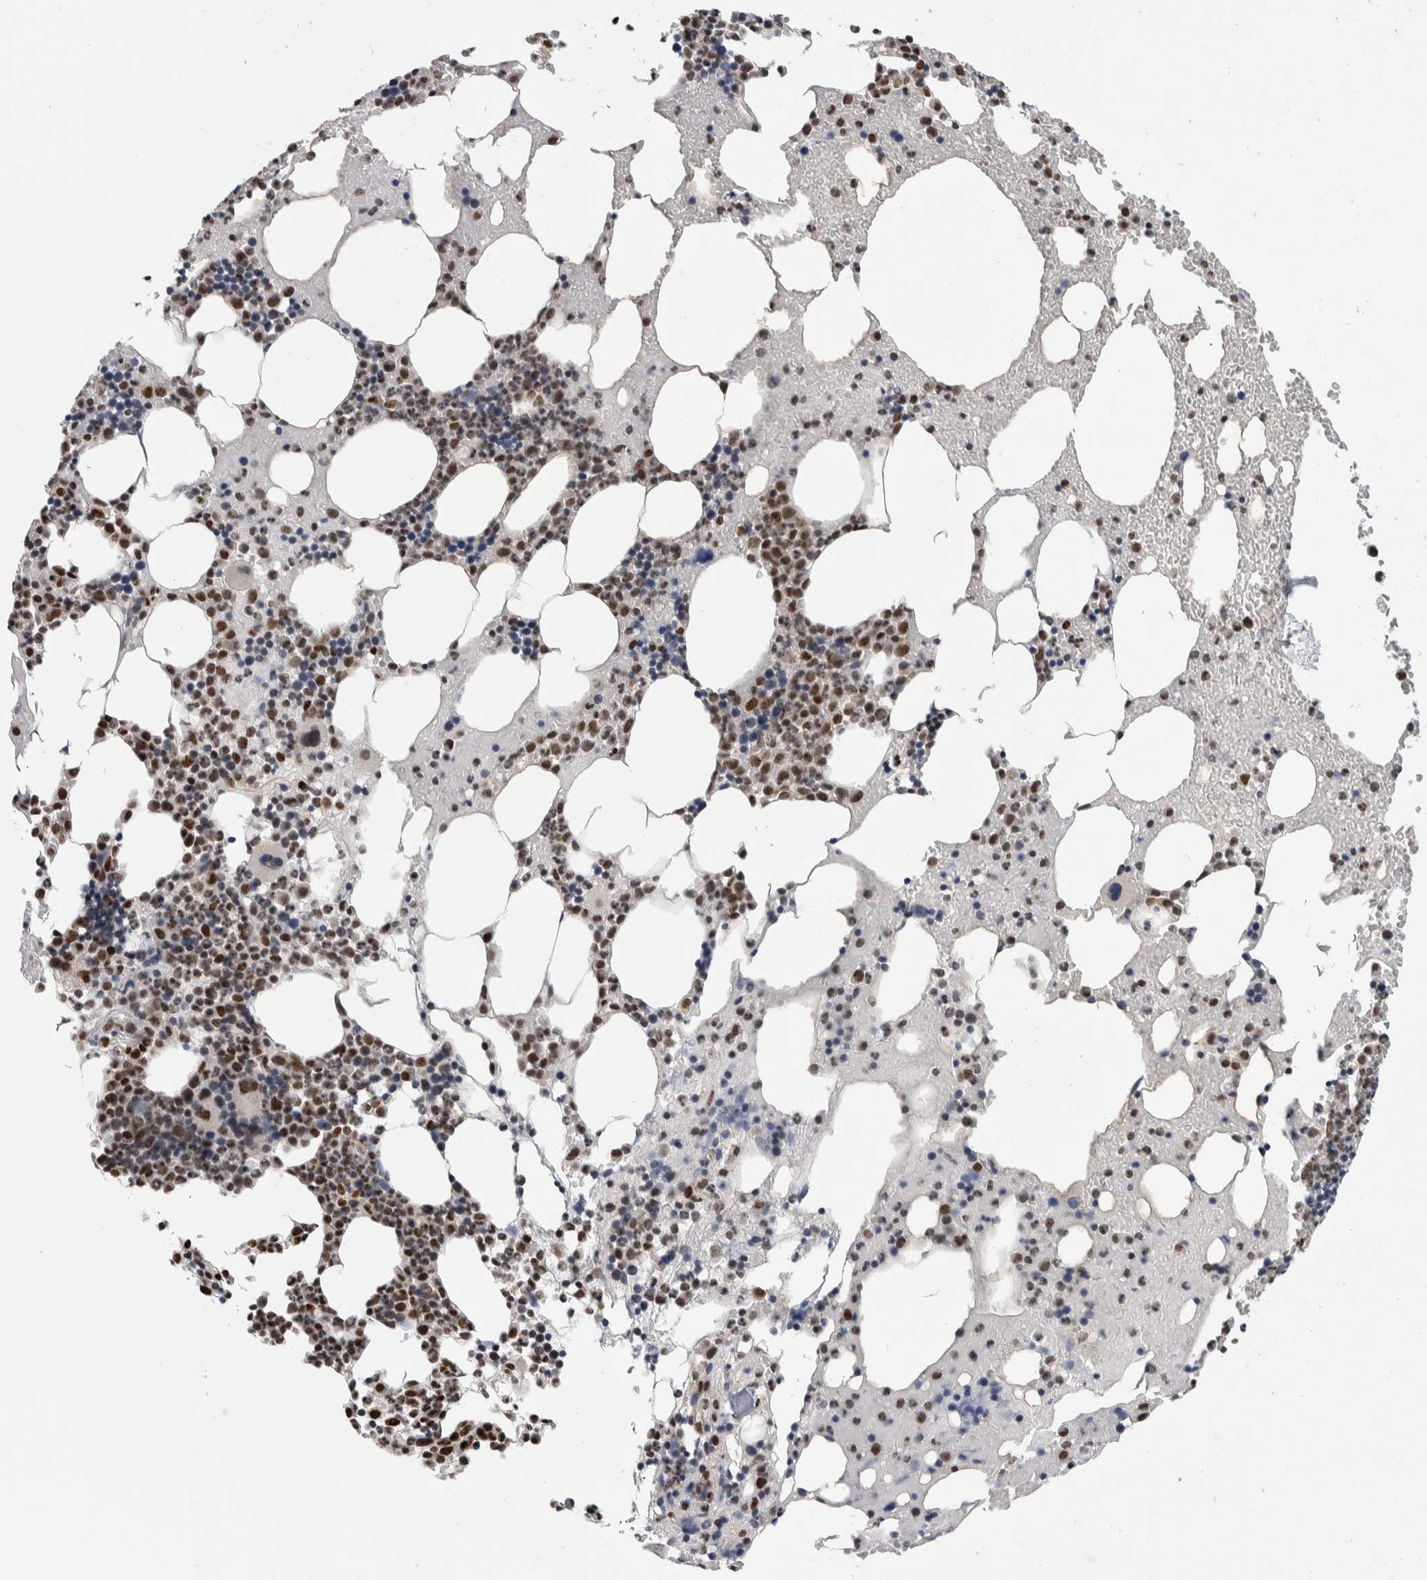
{"staining": {"intensity": "strong", "quantity": "25%-75%", "location": "nuclear"}, "tissue": "bone marrow", "cell_type": "Hematopoietic cells", "image_type": "normal", "snomed": [{"axis": "morphology", "description": "Normal tissue, NOS"}, {"axis": "morphology", "description": "Inflammation, NOS"}, {"axis": "topography", "description": "Bone marrow"}], "caption": "Protein expression analysis of benign bone marrow shows strong nuclear staining in about 25%-75% of hematopoietic cells.", "gene": "TAX1BP1", "patient": {"sex": "male", "age": 68}}